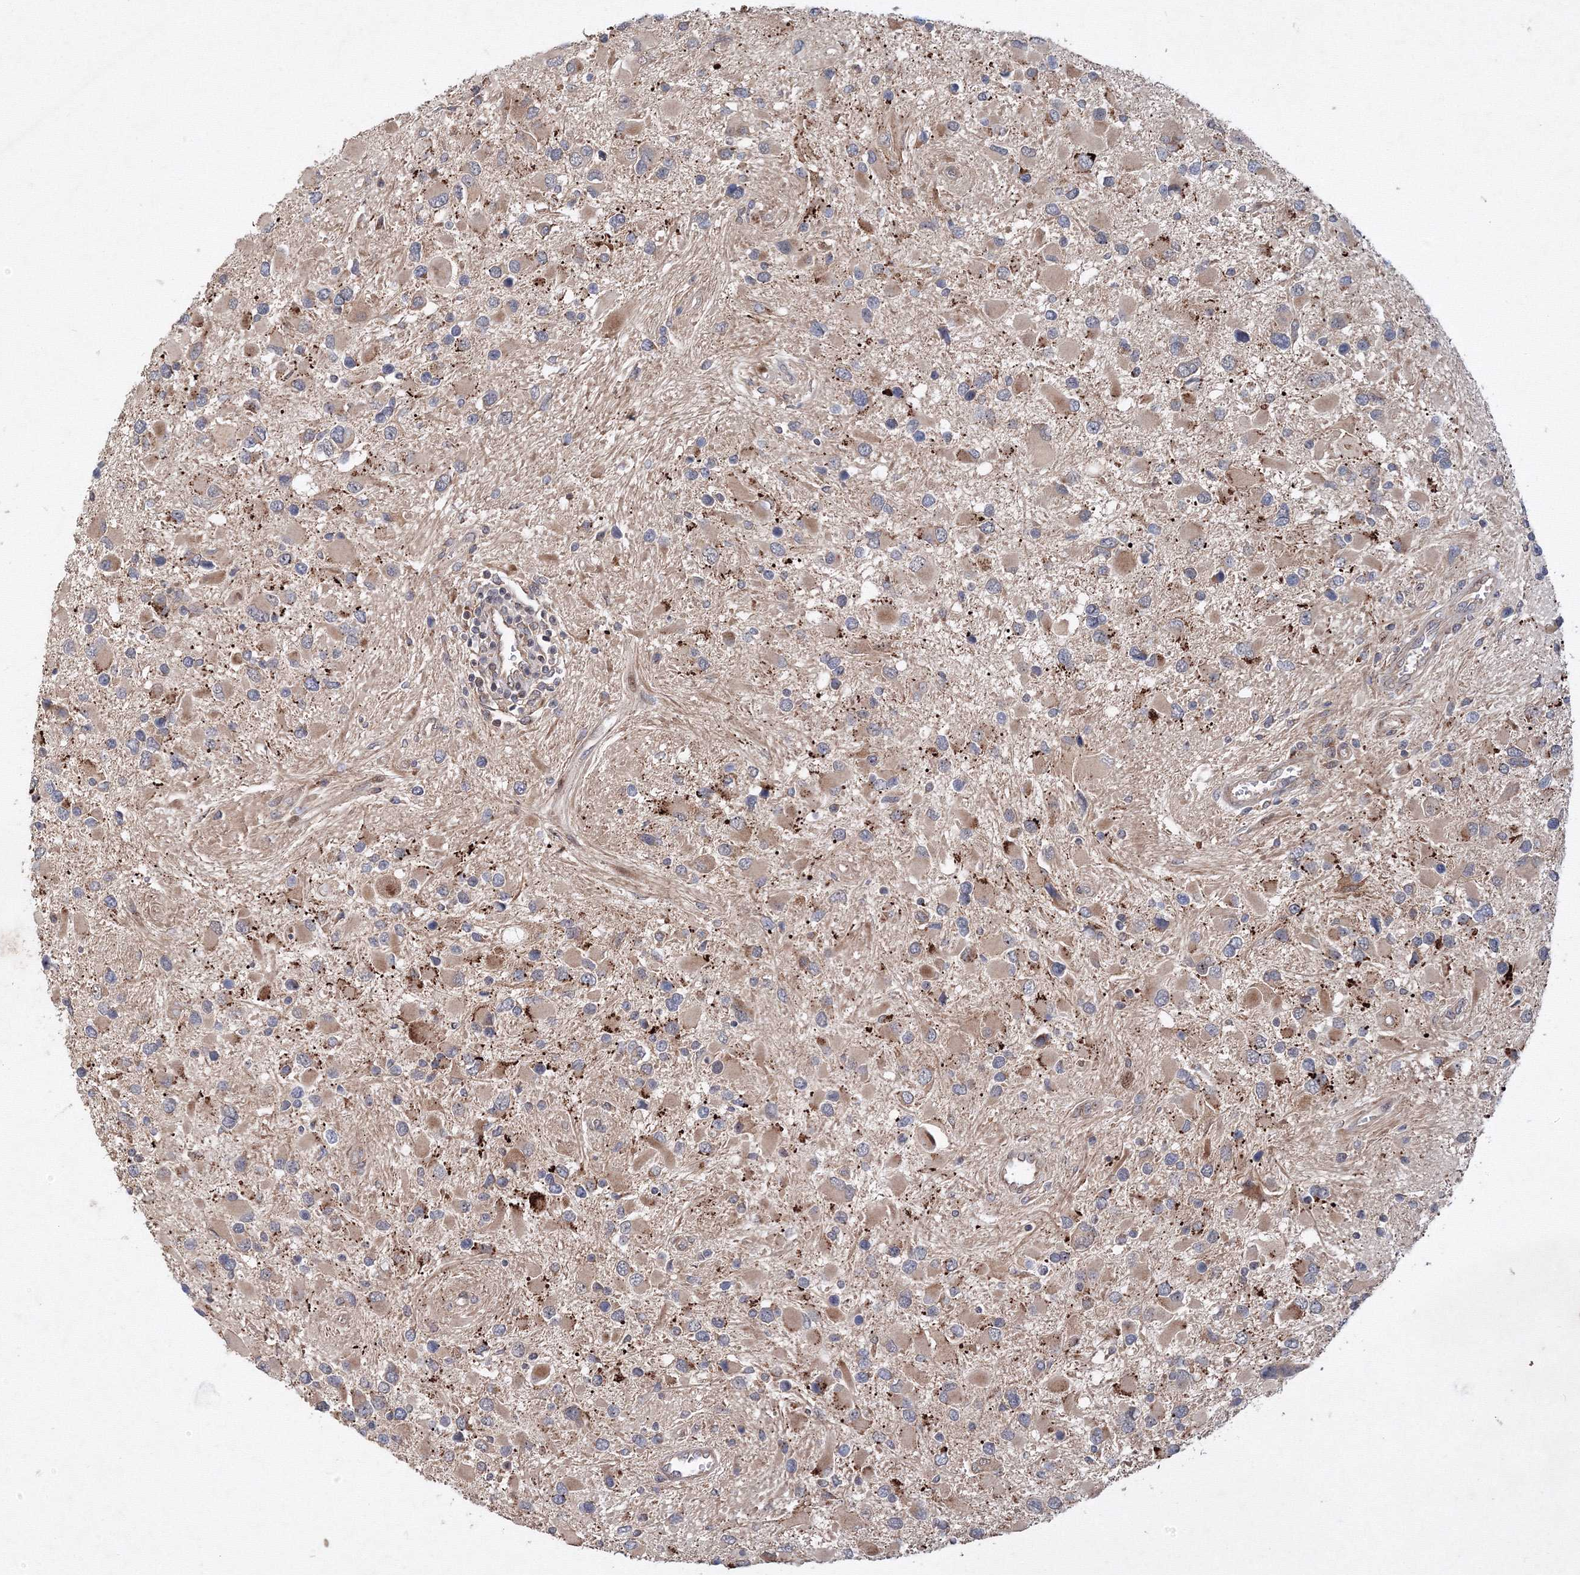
{"staining": {"intensity": "weak", "quantity": "25%-75%", "location": "cytoplasmic/membranous"}, "tissue": "glioma", "cell_type": "Tumor cells", "image_type": "cancer", "snomed": [{"axis": "morphology", "description": "Glioma, malignant, High grade"}, {"axis": "topography", "description": "Brain"}], "caption": "A low amount of weak cytoplasmic/membranous positivity is seen in about 25%-75% of tumor cells in malignant high-grade glioma tissue.", "gene": "ANKAR", "patient": {"sex": "male", "age": 53}}